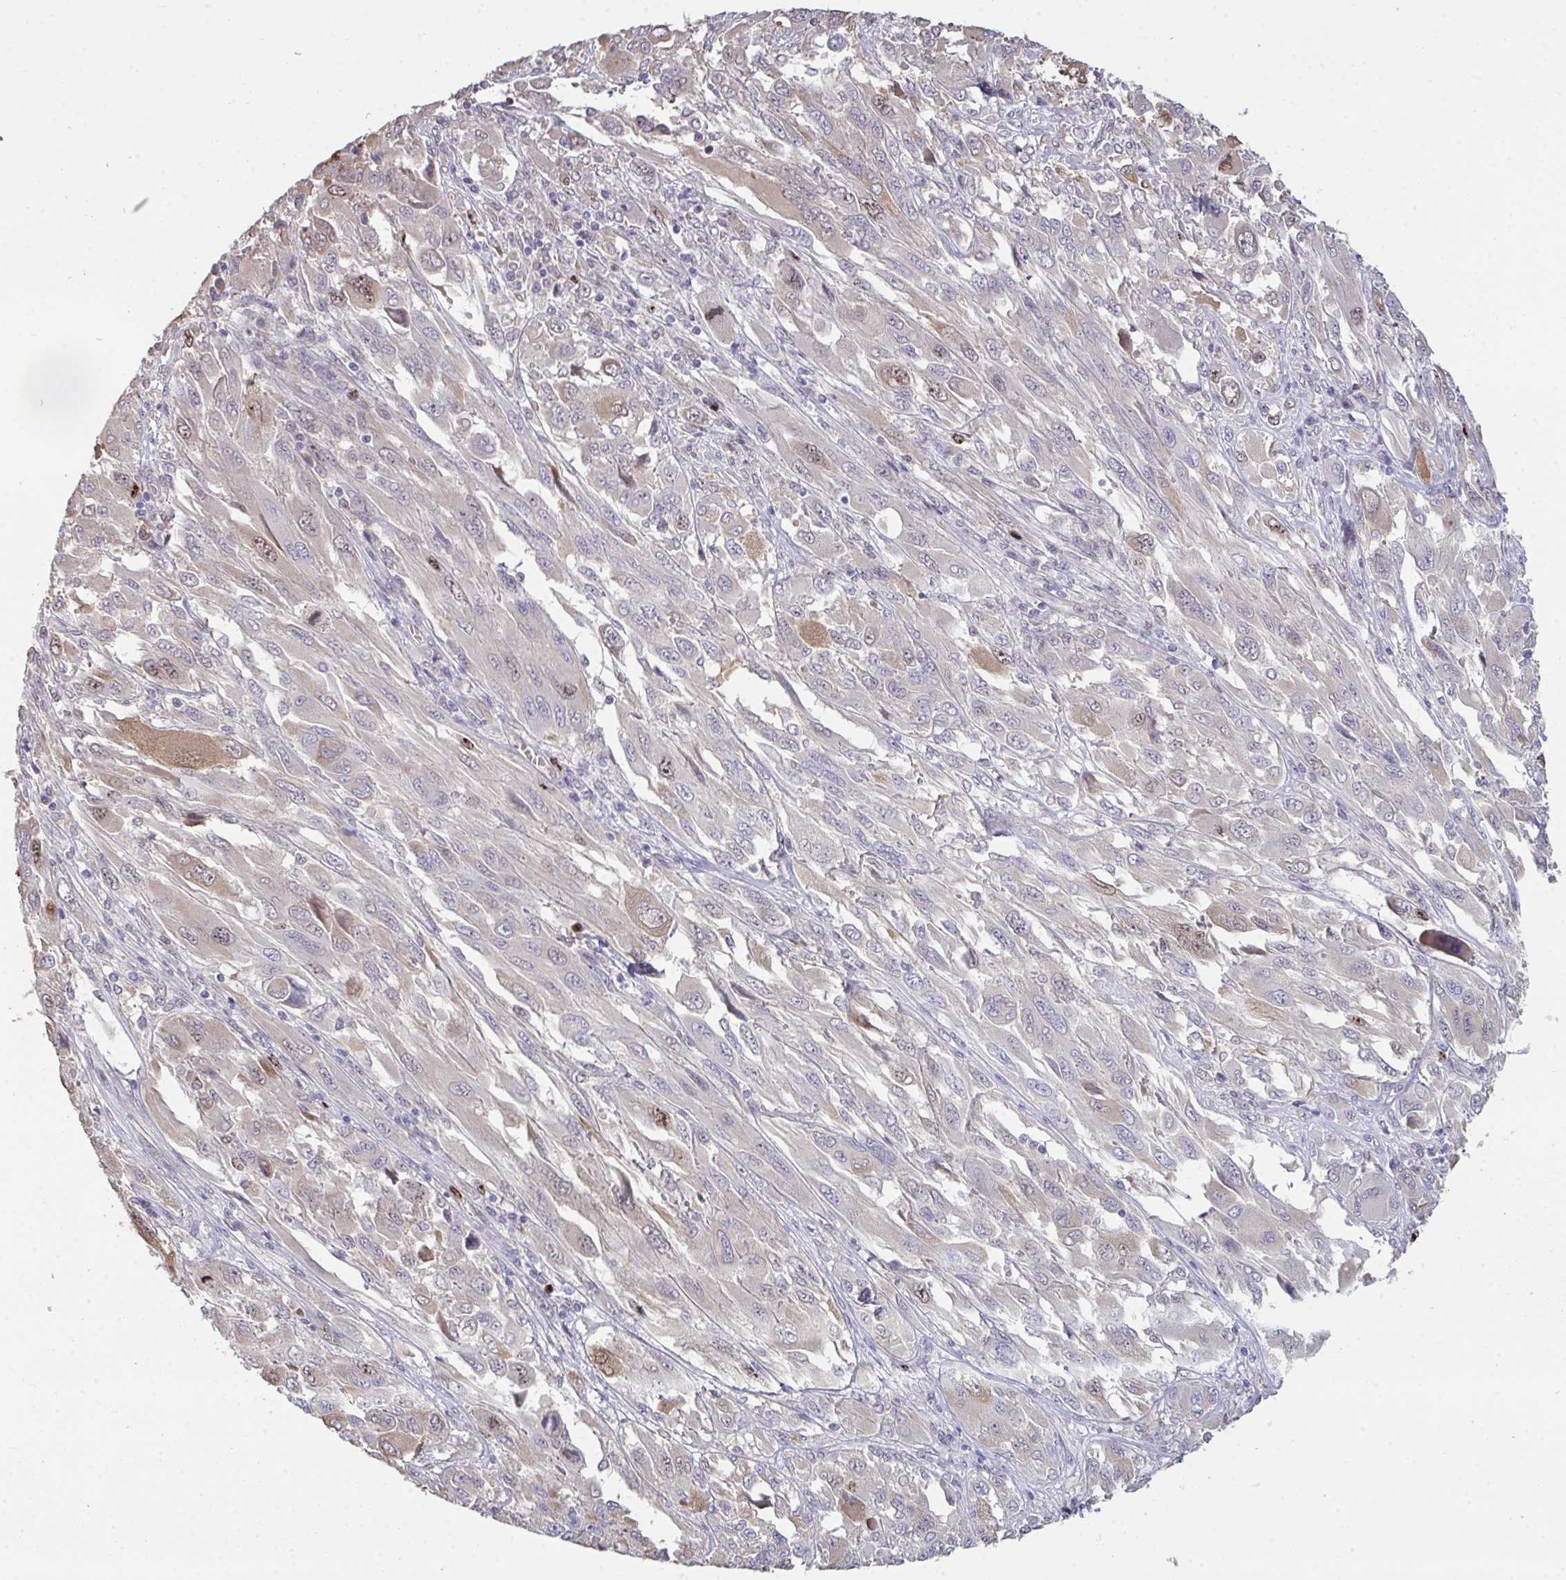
{"staining": {"intensity": "weak", "quantity": "<25%", "location": "cytoplasmic/membranous,nuclear"}, "tissue": "melanoma", "cell_type": "Tumor cells", "image_type": "cancer", "snomed": [{"axis": "morphology", "description": "Malignant melanoma, NOS"}, {"axis": "topography", "description": "Skin"}], "caption": "Protein analysis of melanoma demonstrates no significant positivity in tumor cells.", "gene": "SETD7", "patient": {"sex": "female", "age": 91}}